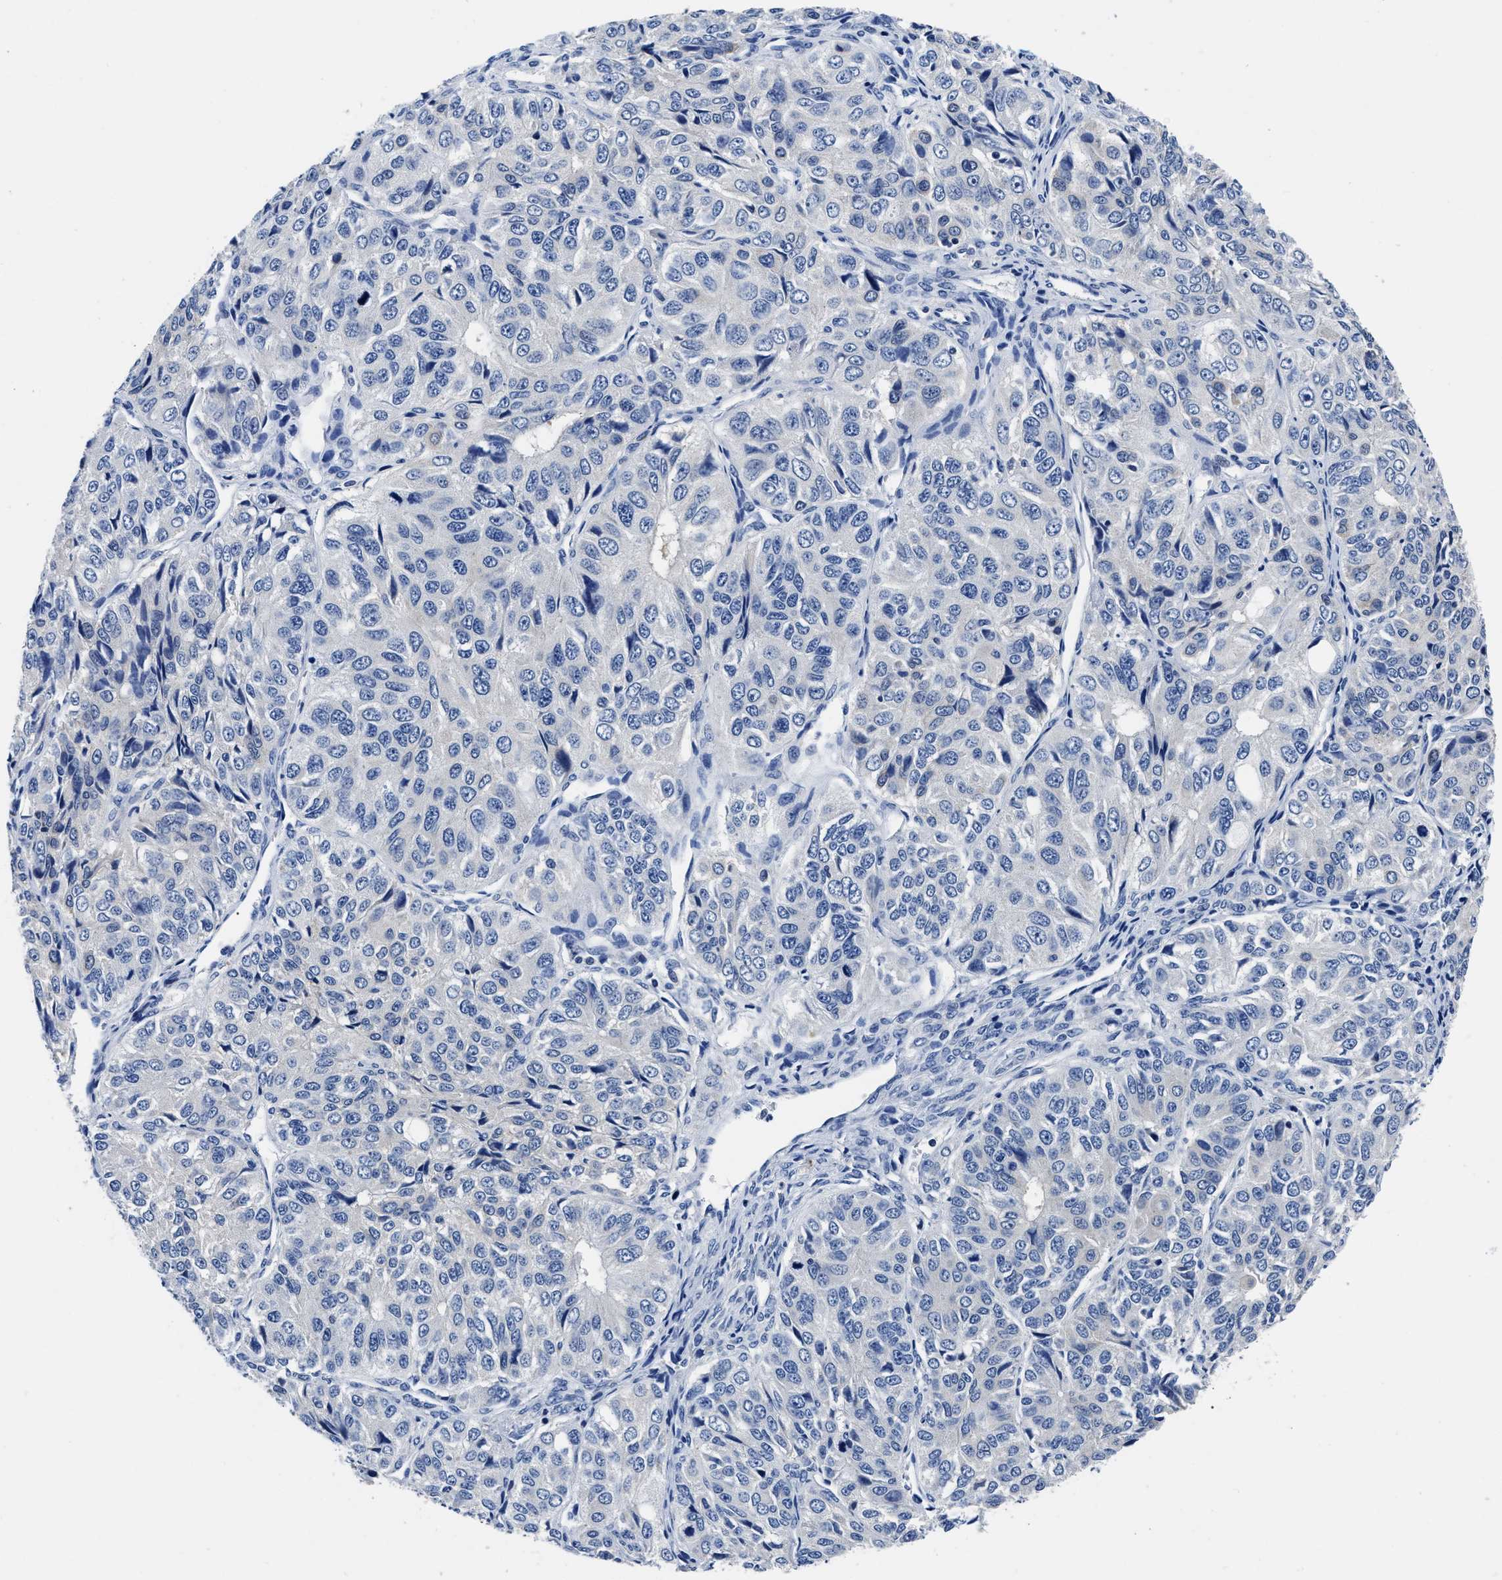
{"staining": {"intensity": "negative", "quantity": "none", "location": "none"}, "tissue": "ovarian cancer", "cell_type": "Tumor cells", "image_type": "cancer", "snomed": [{"axis": "morphology", "description": "Carcinoma, endometroid"}, {"axis": "topography", "description": "Ovary"}], "caption": "There is no significant positivity in tumor cells of ovarian cancer (endometroid carcinoma).", "gene": "SLC35F1", "patient": {"sex": "female", "age": 51}}